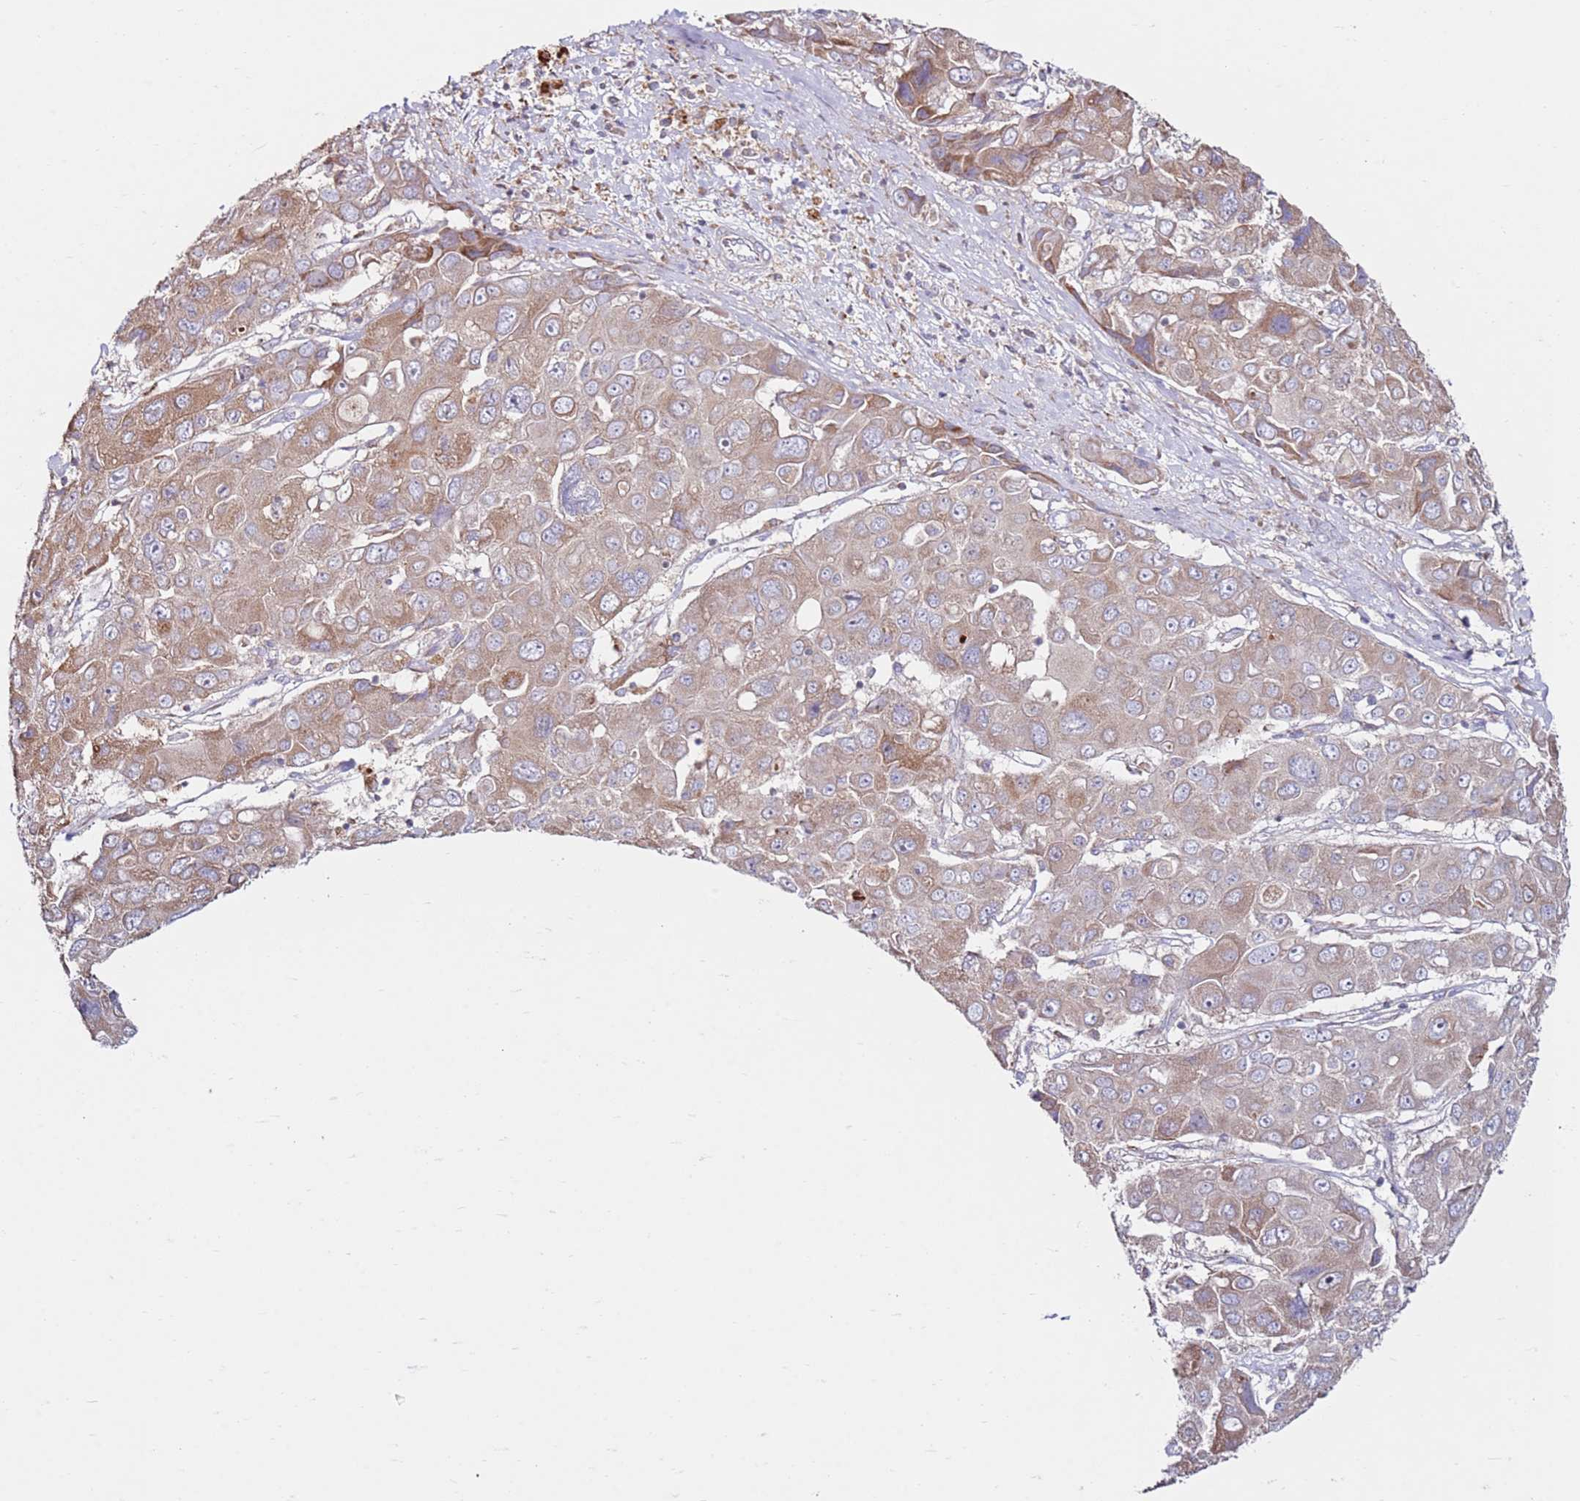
{"staining": {"intensity": "moderate", "quantity": ">75%", "location": "cytoplasmic/membranous"}, "tissue": "liver cancer", "cell_type": "Tumor cells", "image_type": "cancer", "snomed": [{"axis": "morphology", "description": "Cholangiocarcinoma"}, {"axis": "topography", "description": "Liver"}], "caption": "This histopathology image displays immunohistochemistry staining of cholangiocarcinoma (liver), with medium moderate cytoplasmic/membranous positivity in approximately >75% of tumor cells.", "gene": "CNOT9", "patient": {"sex": "male", "age": 67}}